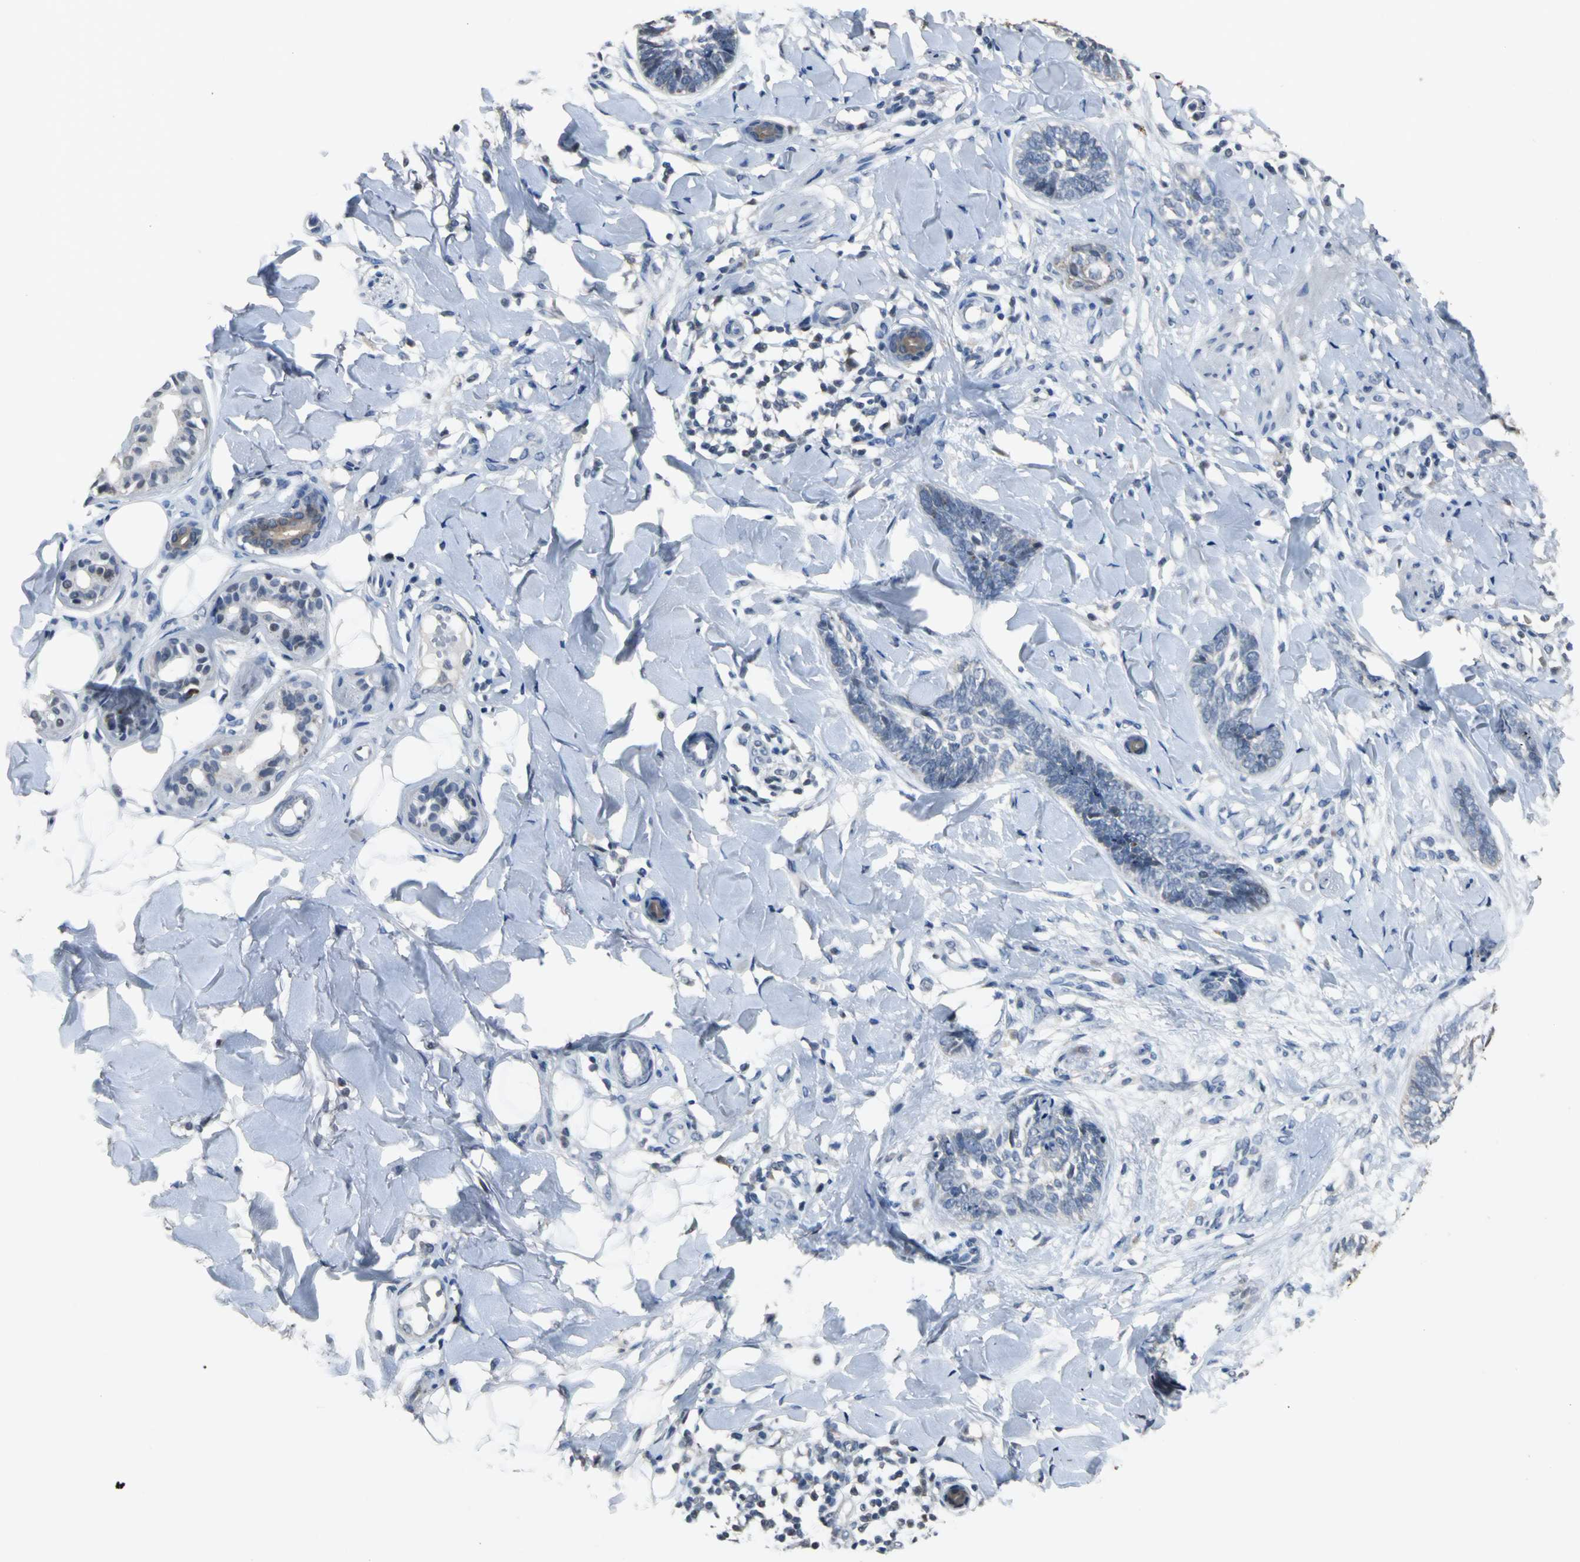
{"staining": {"intensity": "weak", "quantity": "<25%", "location": "cytoplasmic/membranous"}, "tissue": "skin cancer", "cell_type": "Tumor cells", "image_type": "cancer", "snomed": [{"axis": "morphology", "description": "Basal cell carcinoma"}, {"axis": "topography", "description": "Skin"}], "caption": "Immunohistochemistry micrograph of neoplastic tissue: human skin basal cell carcinoma stained with DAB shows no significant protein staining in tumor cells.", "gene": "JADE3", "patient": {"sex": "female", "age": 58}}